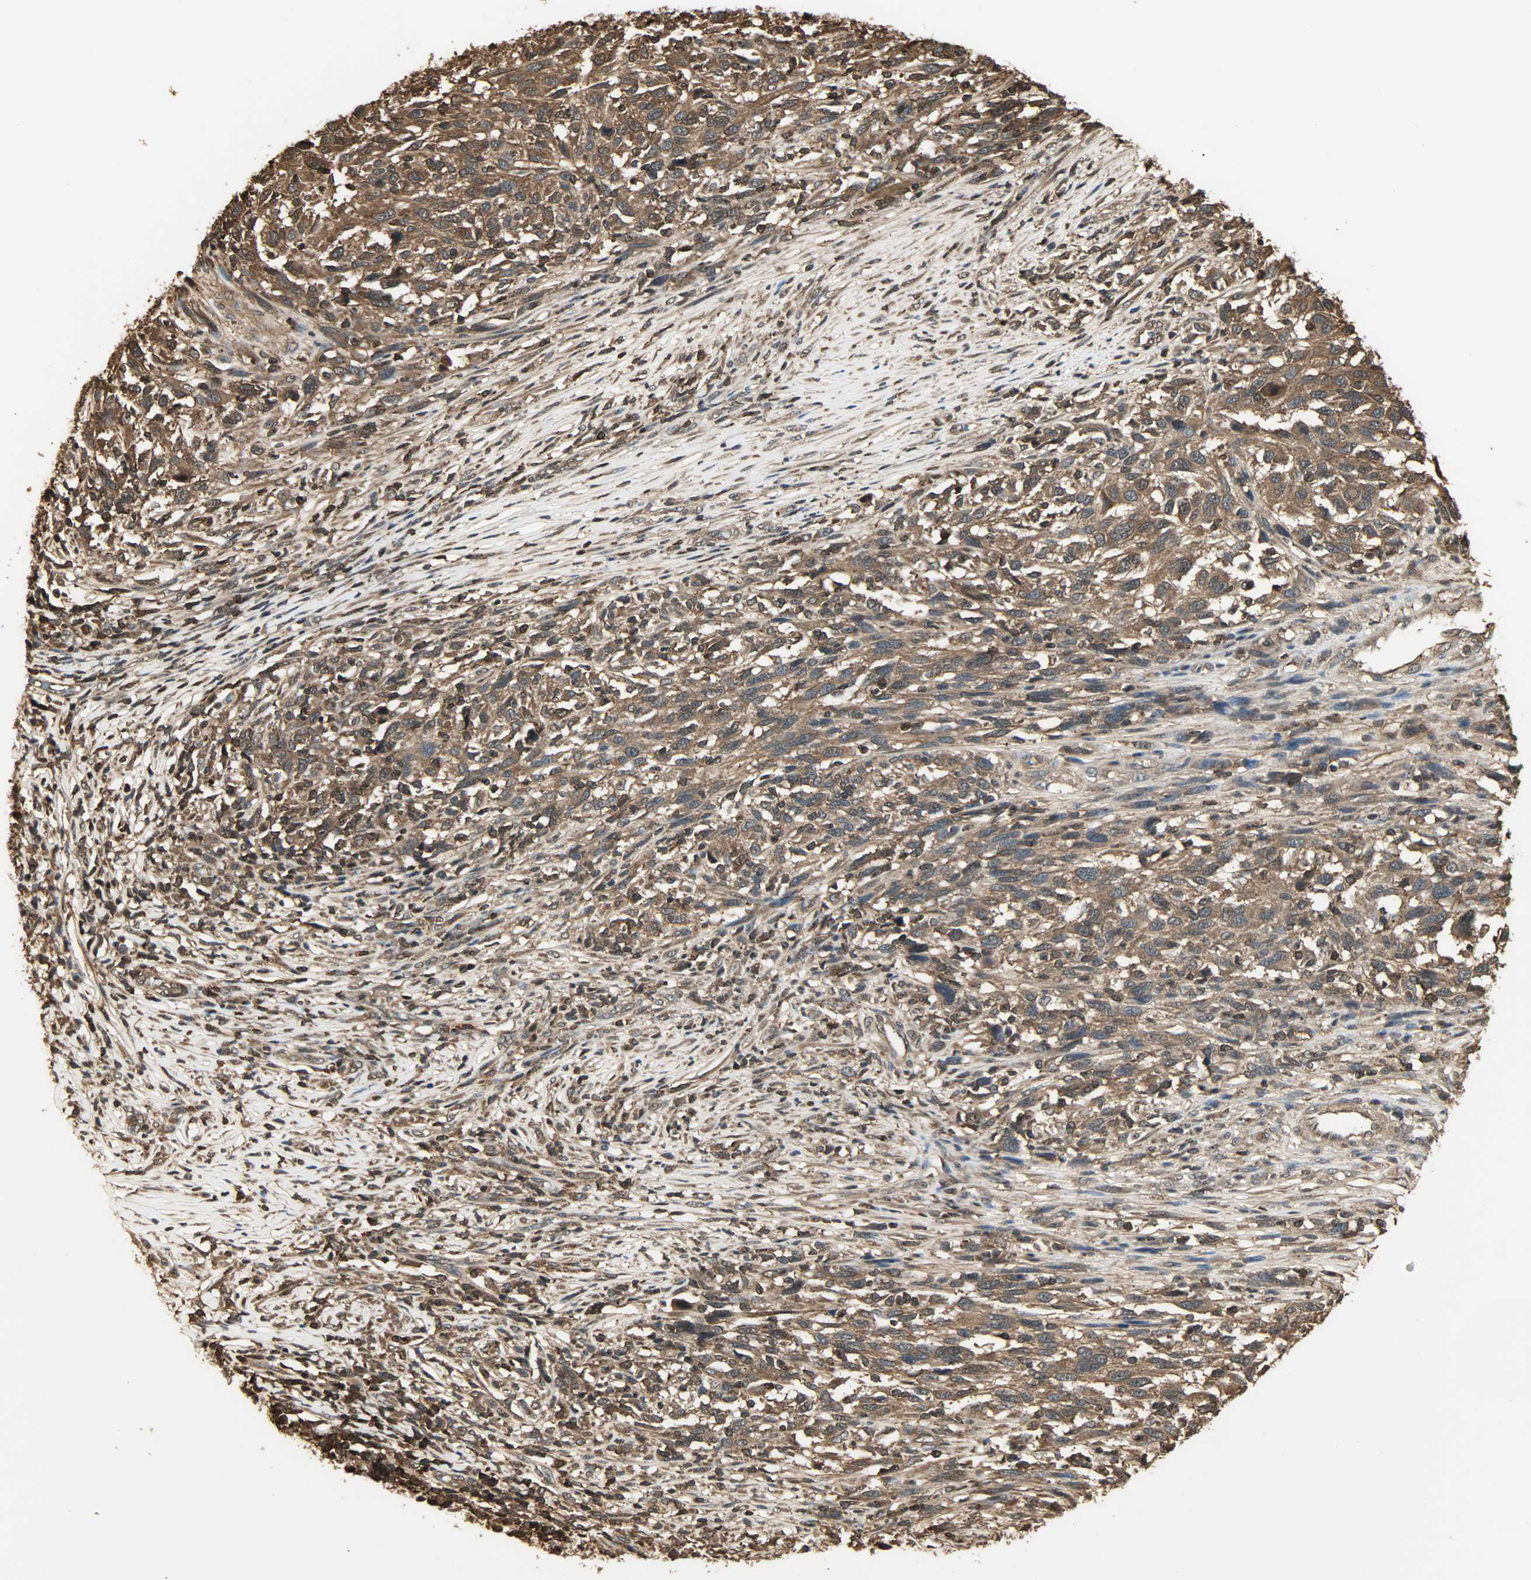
{"staining": {"intensity": "strong", "quantity": ">75%", "location": "cytoplasmic/membranous,nuclear"}, "tissue": "melanoma", "cell_type": "Tumor cells", "image_type": "cancer", "snomed": [{"axis": "morphology", "description": "Malignant melanoma, Metastatic site"}, {"axis": "topography", "description": "Lymph node"}], "caption": "Immunohistochemical staining of malignant melanoma (metastatic site) shows high levels of strong cytoplasmic/membranous and nuclear protein expression in approximately >75% of tumor cells. The staining was performed using DAB (3,3'-diaminobenzidine) to visualize the protein expression in brown, while the nuclei were stained in blue with hematoxylin (Magnification: 20x).", "gene": "YWHAZ", "patient": {"sex": "male", "age": 61}}